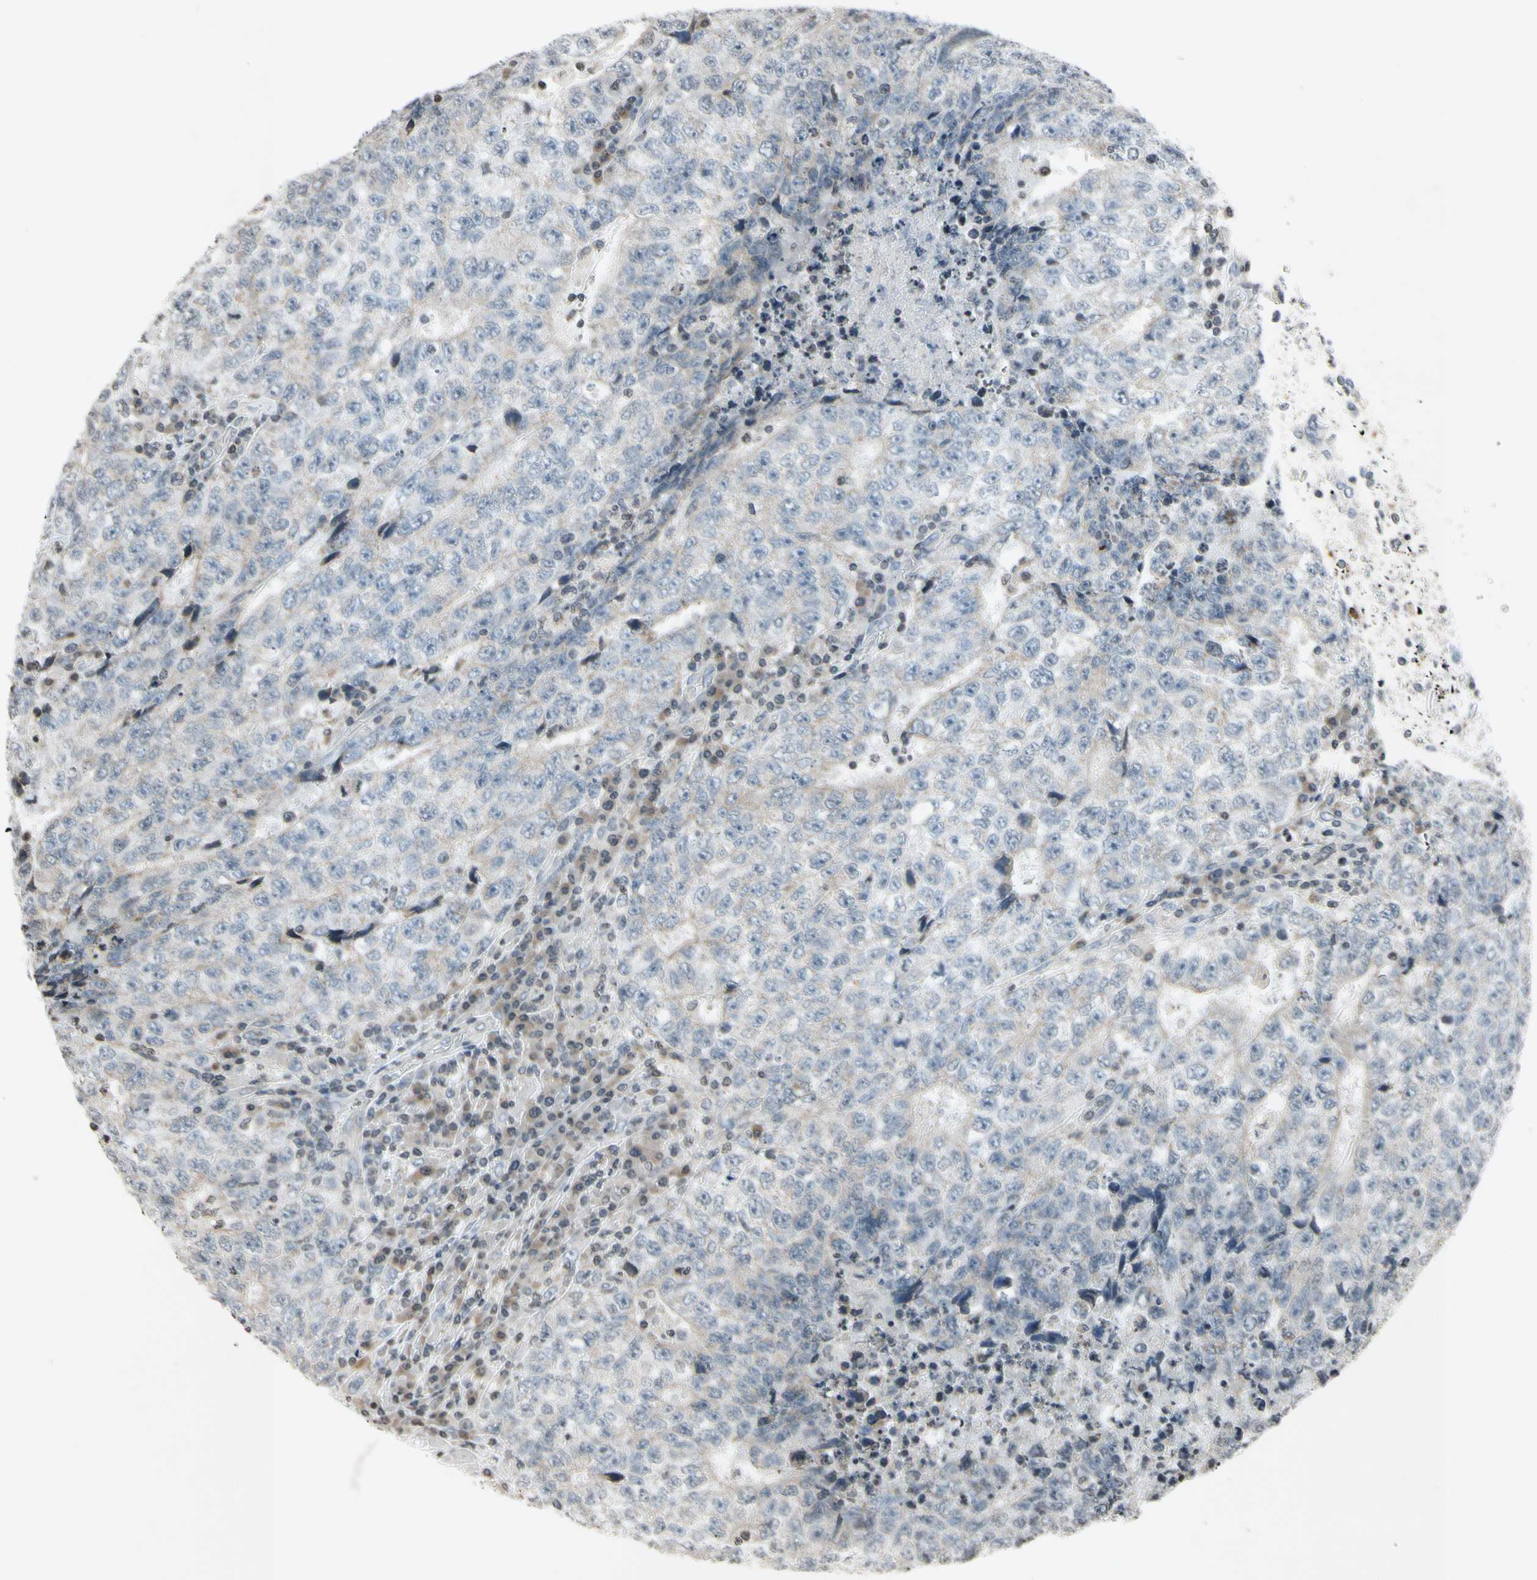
{"staining": {"intensity": "weak", "quantity": ">75%", "location": "cytoplasmic/membranous"}, "tissue": "testis cancer", "cell_type": "Tumor cells", "image_type": "cancer", "snomed": [{"axis": "morphology", "description": "Necrosis, NOS"}, {"axis": "morphology", "description": "Carcinoma, Embryonal, NOS"}, {"axis": "topography", "description": "Testis"}], "caption": "Tumor cells reveal low levels of weak cytoplasmic/membranous expression in approximately >75% of cells in human testis cancer. The staining was performed using DAB to visualize the protein expression in brown, while the nuclei were stained in blue with hematoxylin (Magnification: 20x).", "gene": "CLDN11", "patient": {"sex": "male", "age": 19}}